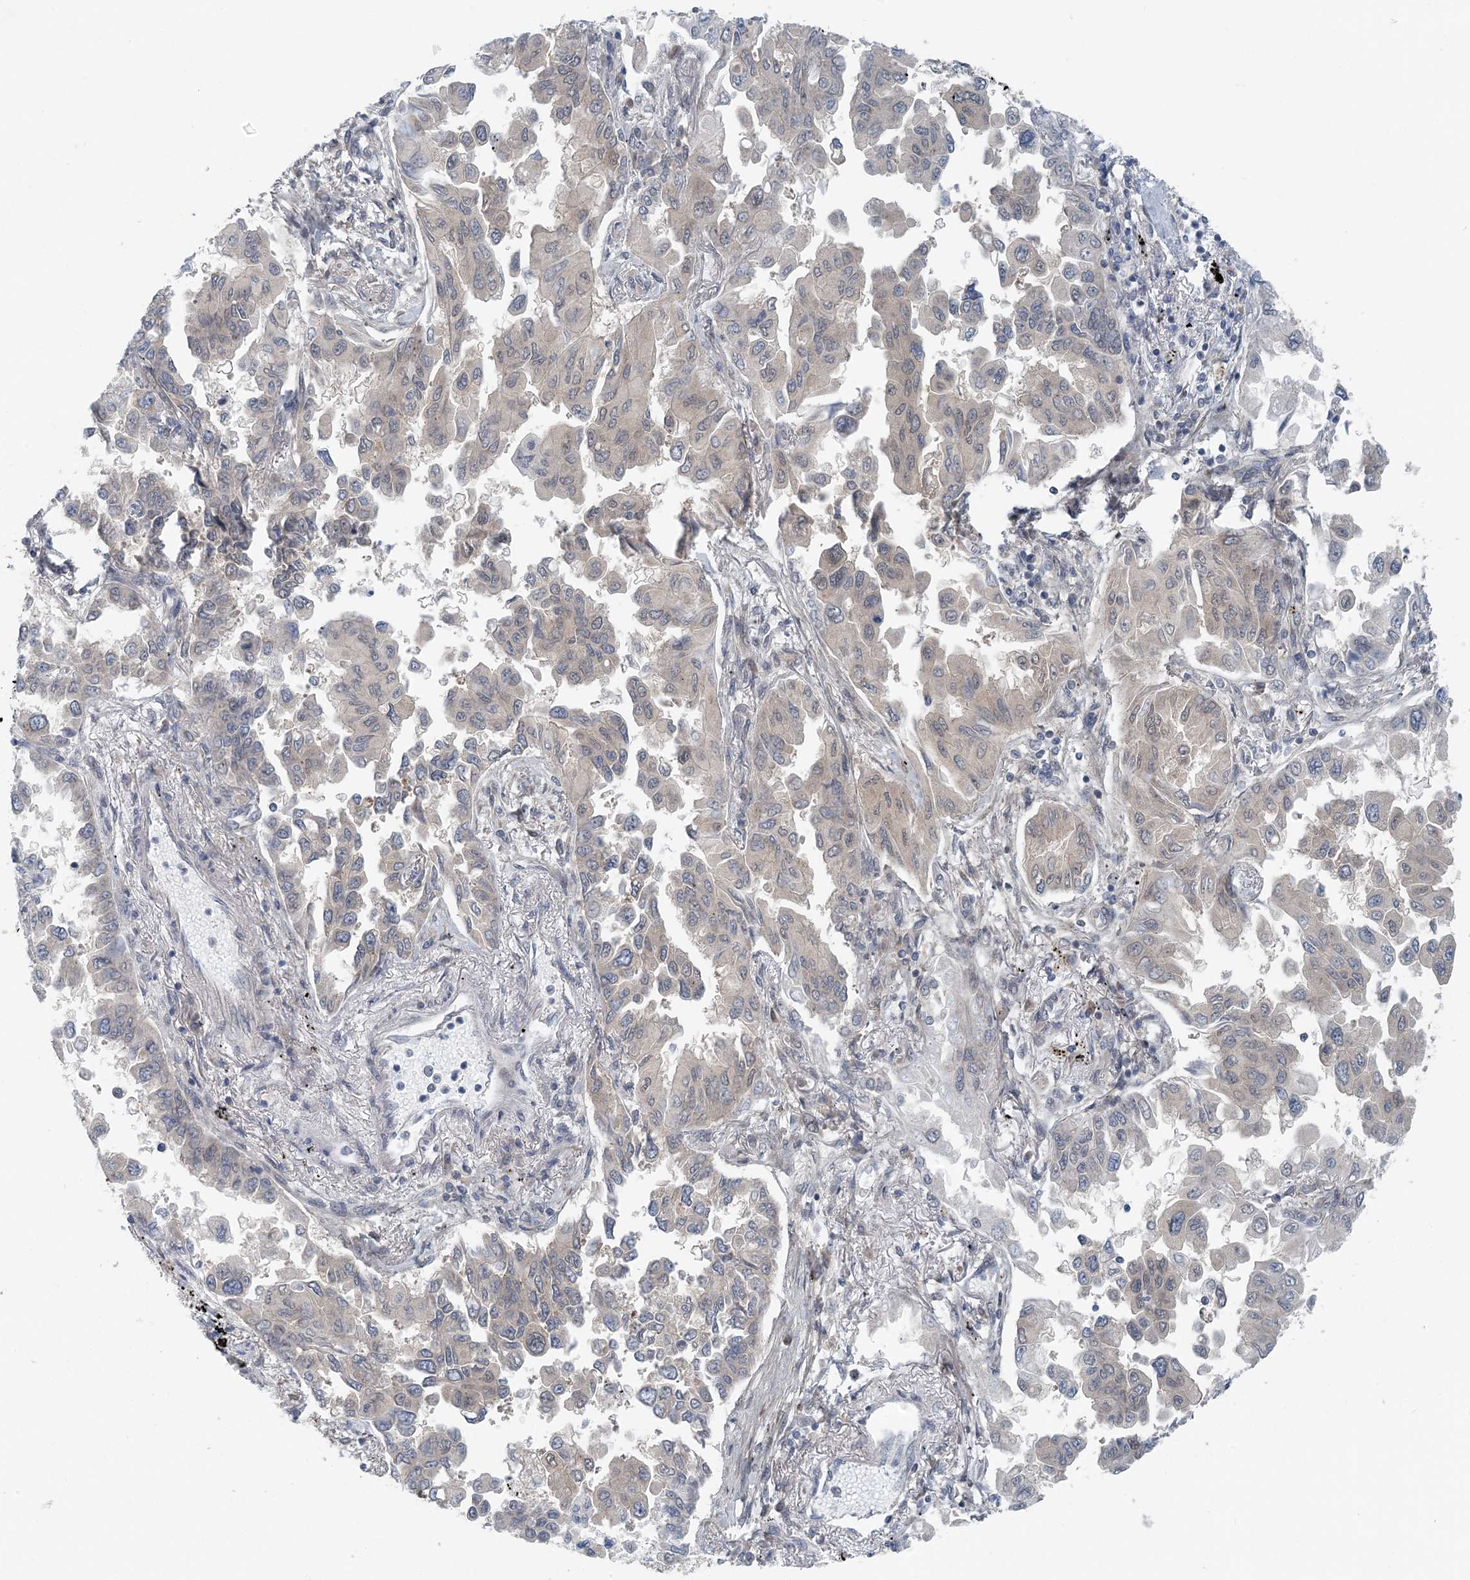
{"staining": {"intensity": "negative", "quantity": "none", "location": "none"}, "tissue": "lung cancer", "cell_type": "Tumor cells", "image_type": "cancer", "snomed": [{"axis": "morphology", "description": "Adenocarcinoma, NOS"}, {"axis": "topography", "description": "Lung"}], "caption": "Histopathology image shows no protein positivity in tumor cells of lung cancer tissue.", "gene": "HIKESHI", "patient": {"sex": "female", "age": 67}}